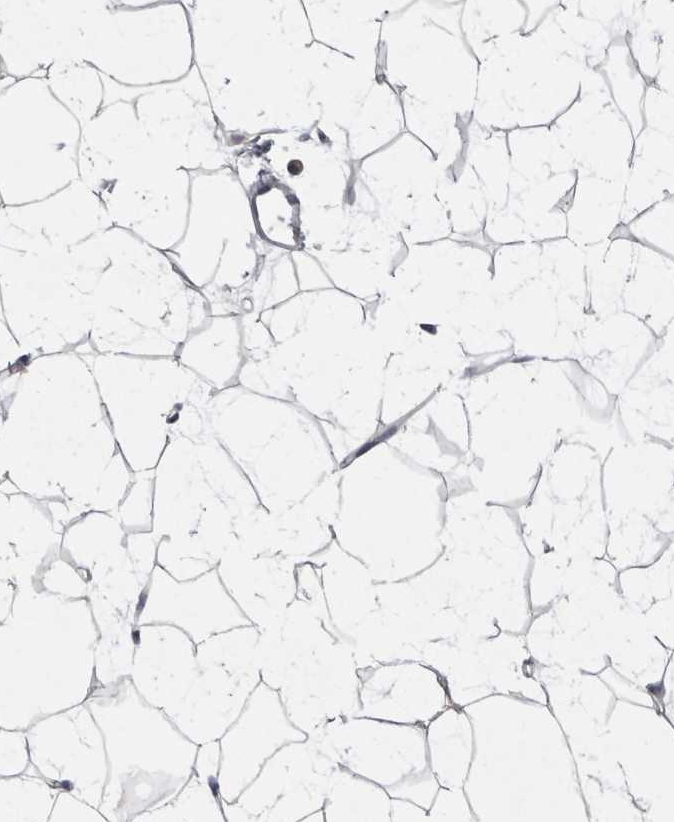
{"staining": {"intensity": "negative", "quantity": "none", "location": "none"}, "tissue": "breast", "cell_type": "Adipocytes", "image_type": "normal", "snomed": [{"axis": "morphology", "description": "Normal tissue, NOS"}, {"axis": "topography", "description": "Breast"}], "caption": "Protein analysis of unremarkable breast exhibits no significant expression in adipocytes. (DAB (3,3'-diaminobenzidine) IHC, high magnification).", "gene": "LRRC40", "patient": {"sex": "female", "age": 23}}